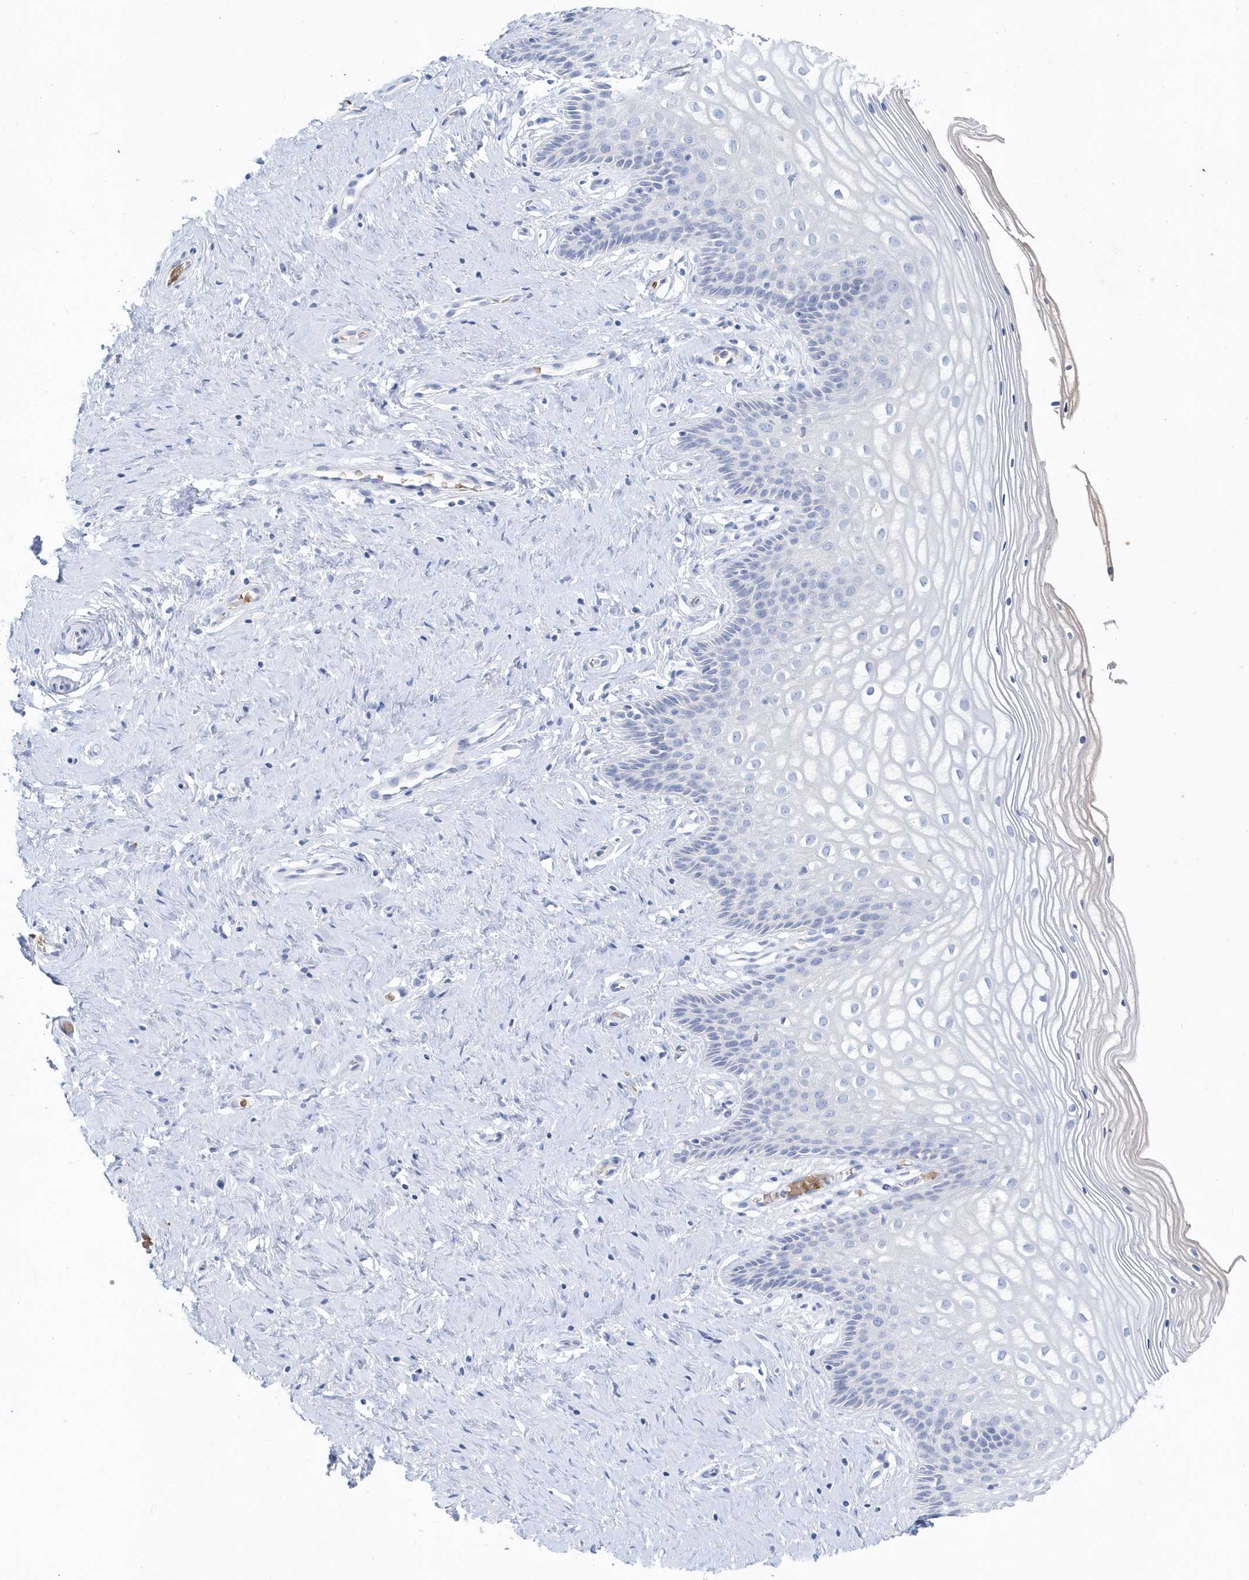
{"staining": {"intensity": "negative", "quantity": "none", "location": "none"}, "tissue": "cervix", "cell_type": "Glandular cells", "image_type": "normal", "snomed": [{"axis": "morphology", "description": "Normal tissue, NOS"}, {"axis": "topography", "description": "Cervix"}], "caption": "Protein analysis of unremarkable cervix demonstrates no significant expression in glandular cells.", "gene": "HBA2", "patient": {"sex": "female", "age": 33}}